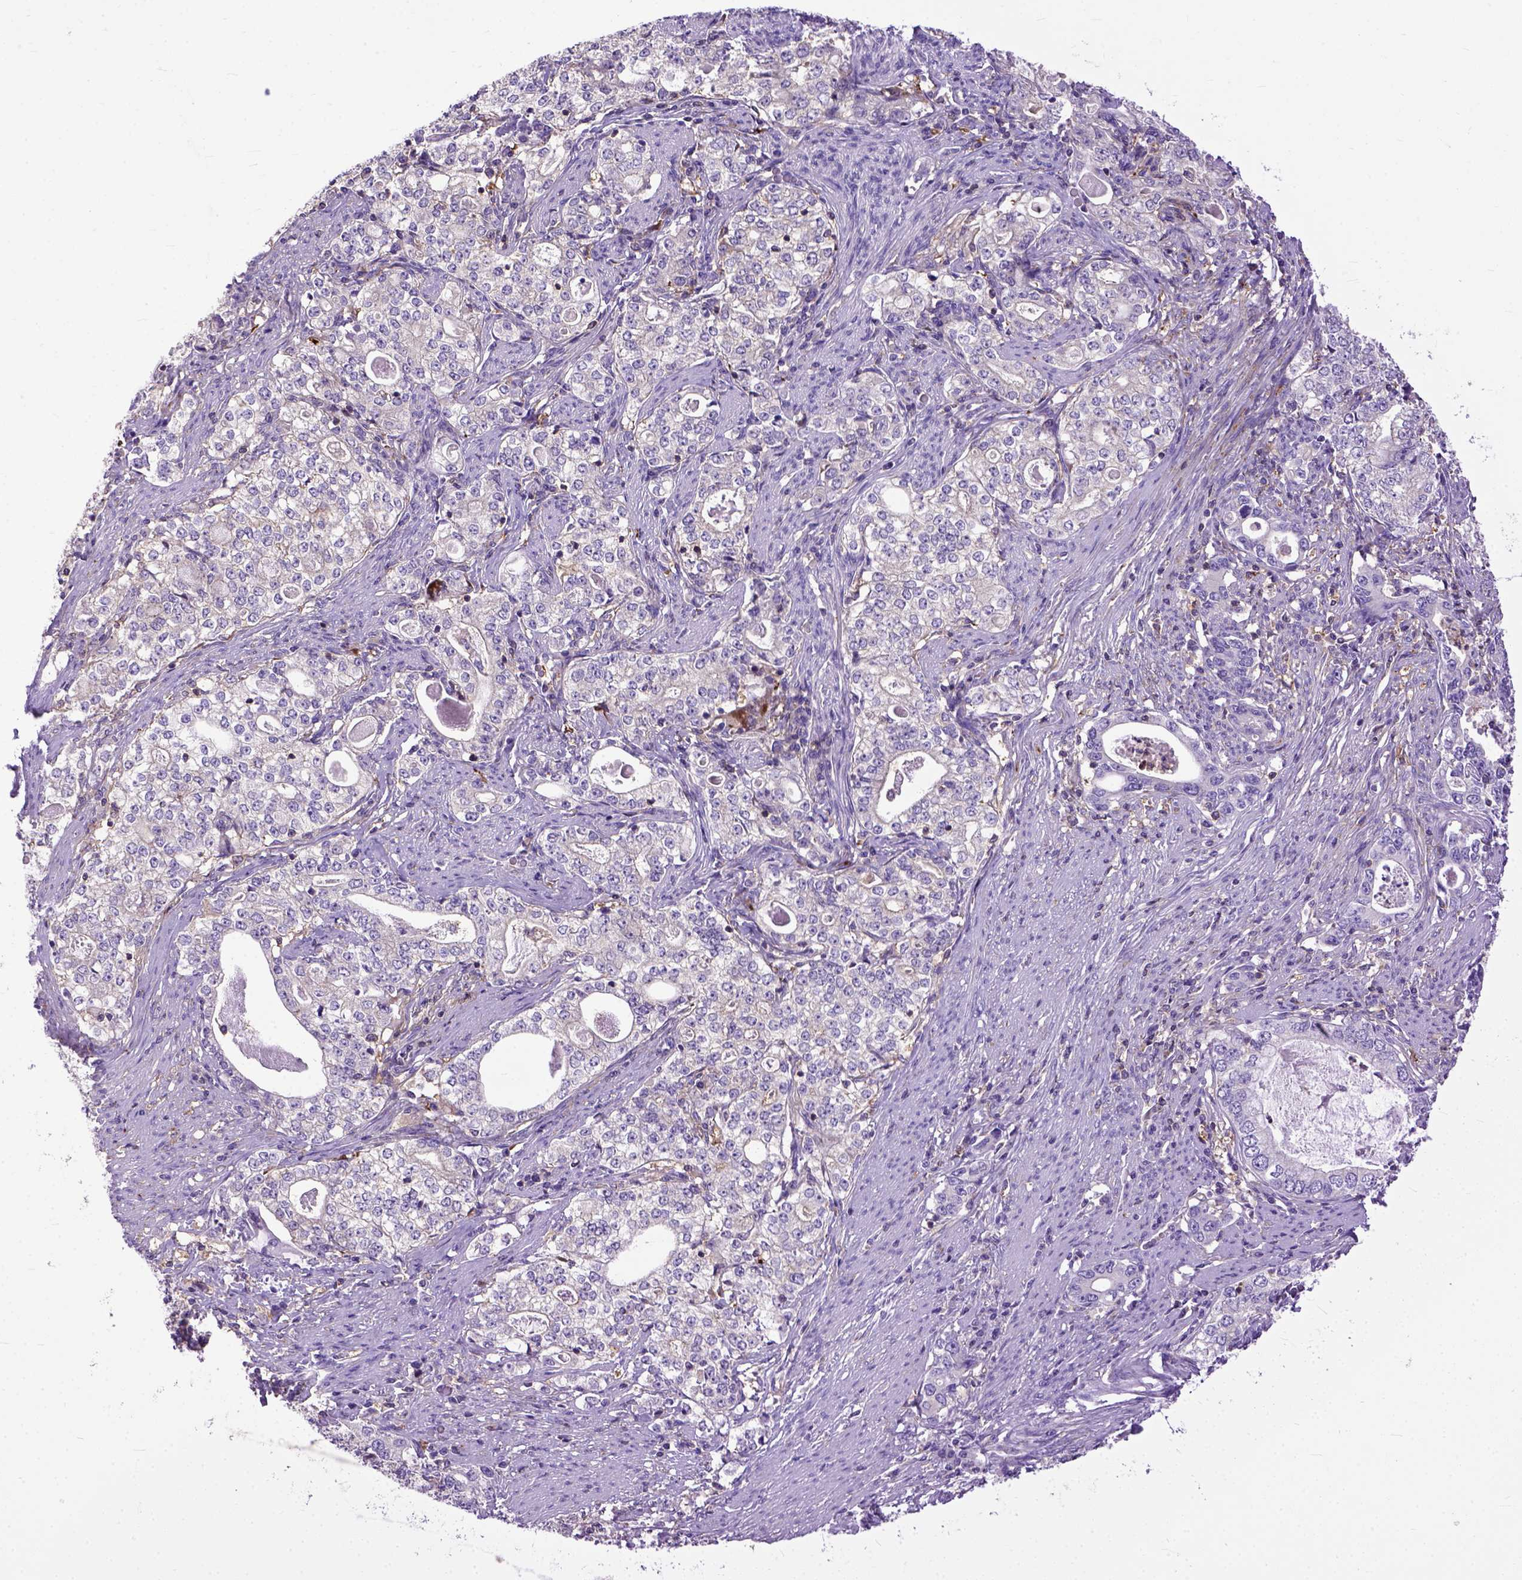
{"staining": {"intensity": "negative", "quantity": "none", "location": "none"}, "tissue": "stomach cancer", "cell_type": "Tumor cells", "image_type": "cancer", "snomed": [{"axis": "morphology", "description": "Adenocarcinoma, NOS"}, {"axis": "topography", "description": "Stomach, lower"}], "caption": "Immunohistochemistry photomicrograph of neoplastic tissue: adenocarcinoma (stomach) stained with DAB (3,3'-diaminobenzidine) shows no significant protein expression in tumor cells.", "gene": "NAMPT", "patient": {"sex": "female", "age": 72}}